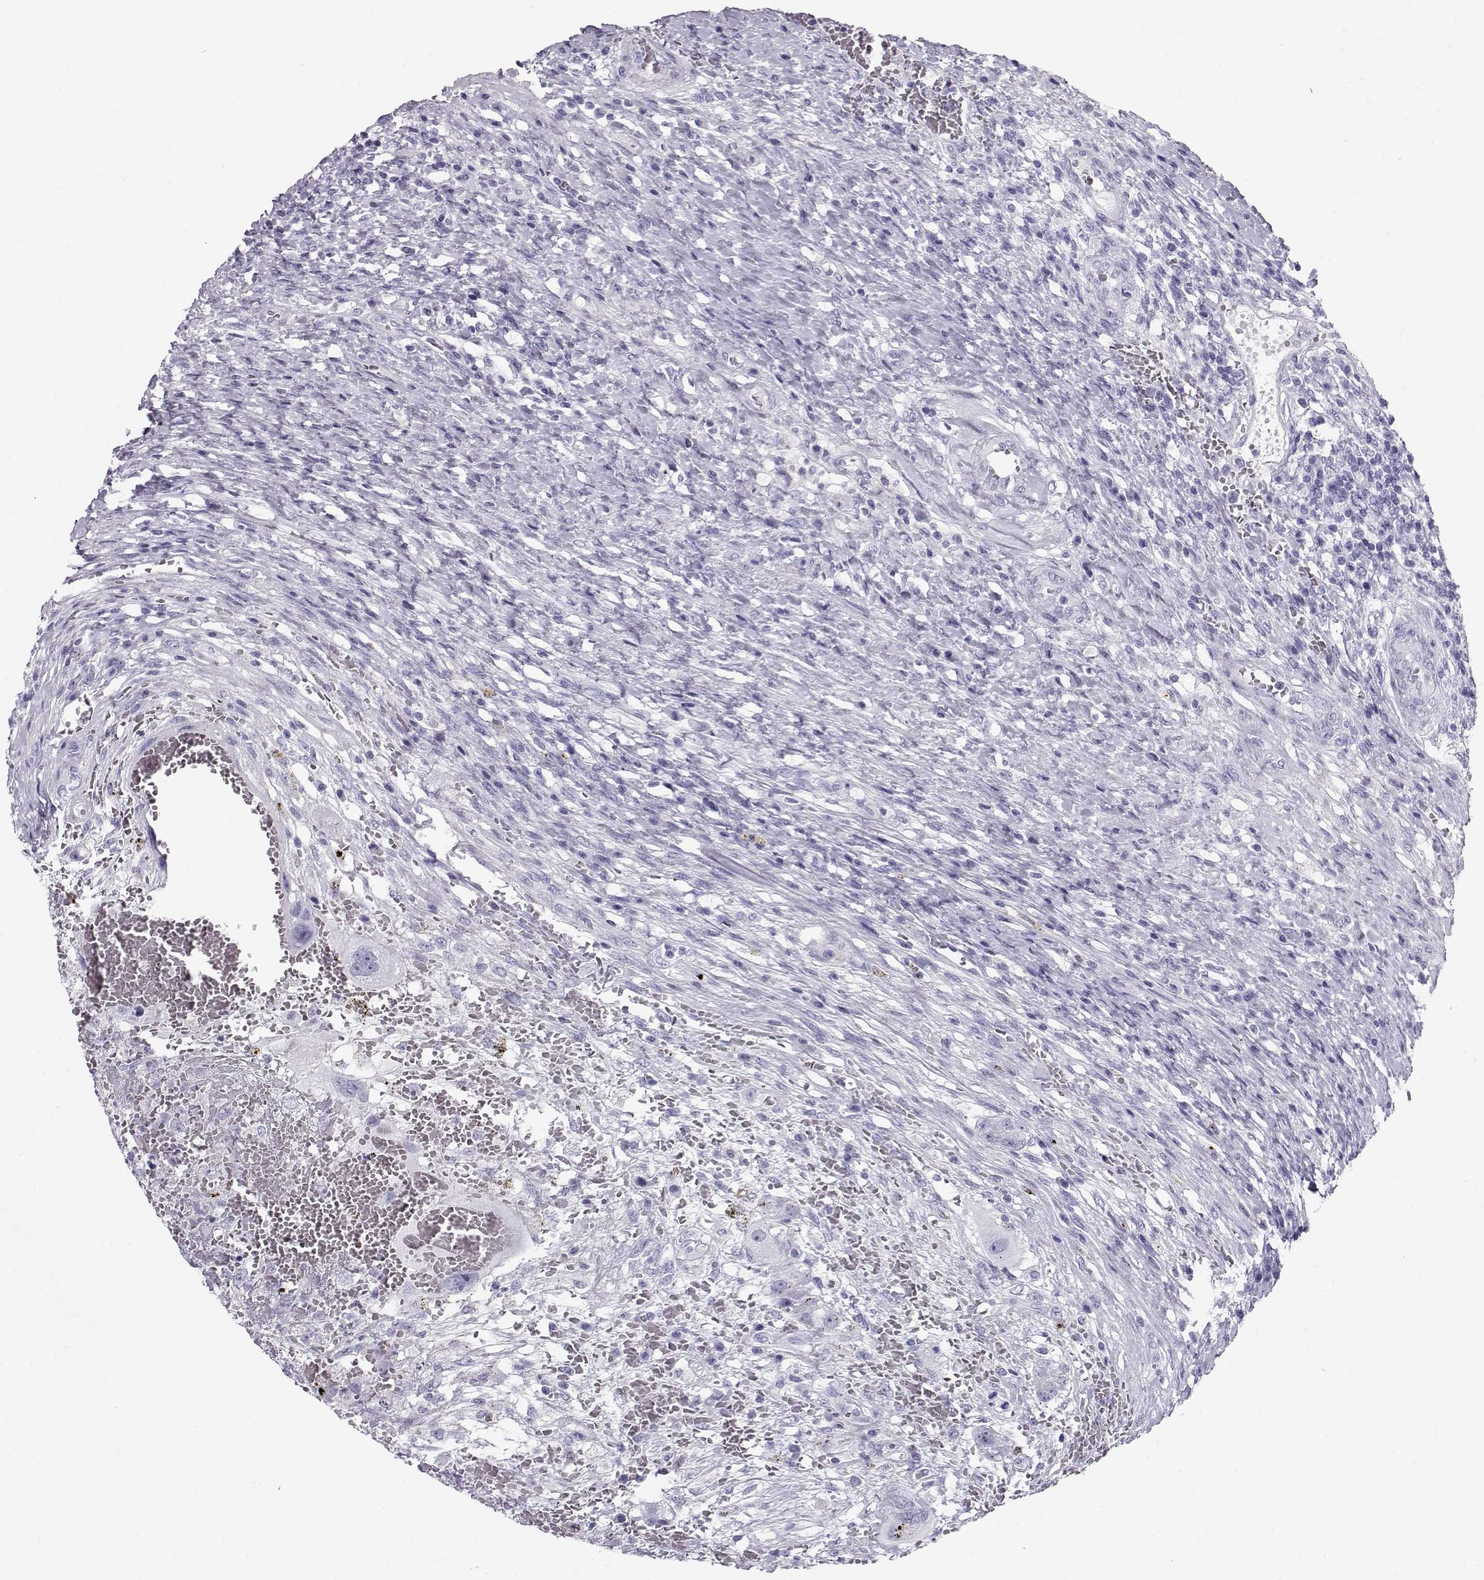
{"staining": {"intensity": "negative", "quantity": "none", "location": "none"}, "tissue": "testis cancer", "cell_type": "Tumor cells", "image_type": "cancer", "snomed": [{"axis": "morphology", "description": "Carcinoma, Embryonal, NOS"}, {"axis": "topography", "description": "Testis"}], "caption": "Immunohistochemistry (IHC) histopathology image of neoplastic tissue: human testis embryonal carcinoma stained with DAB (3,3'-diaminobenzidine) exhibits no significant protein staining in tumor cells.", "gene": "RD3", "patient": {"sex": "male", "age": 26}}